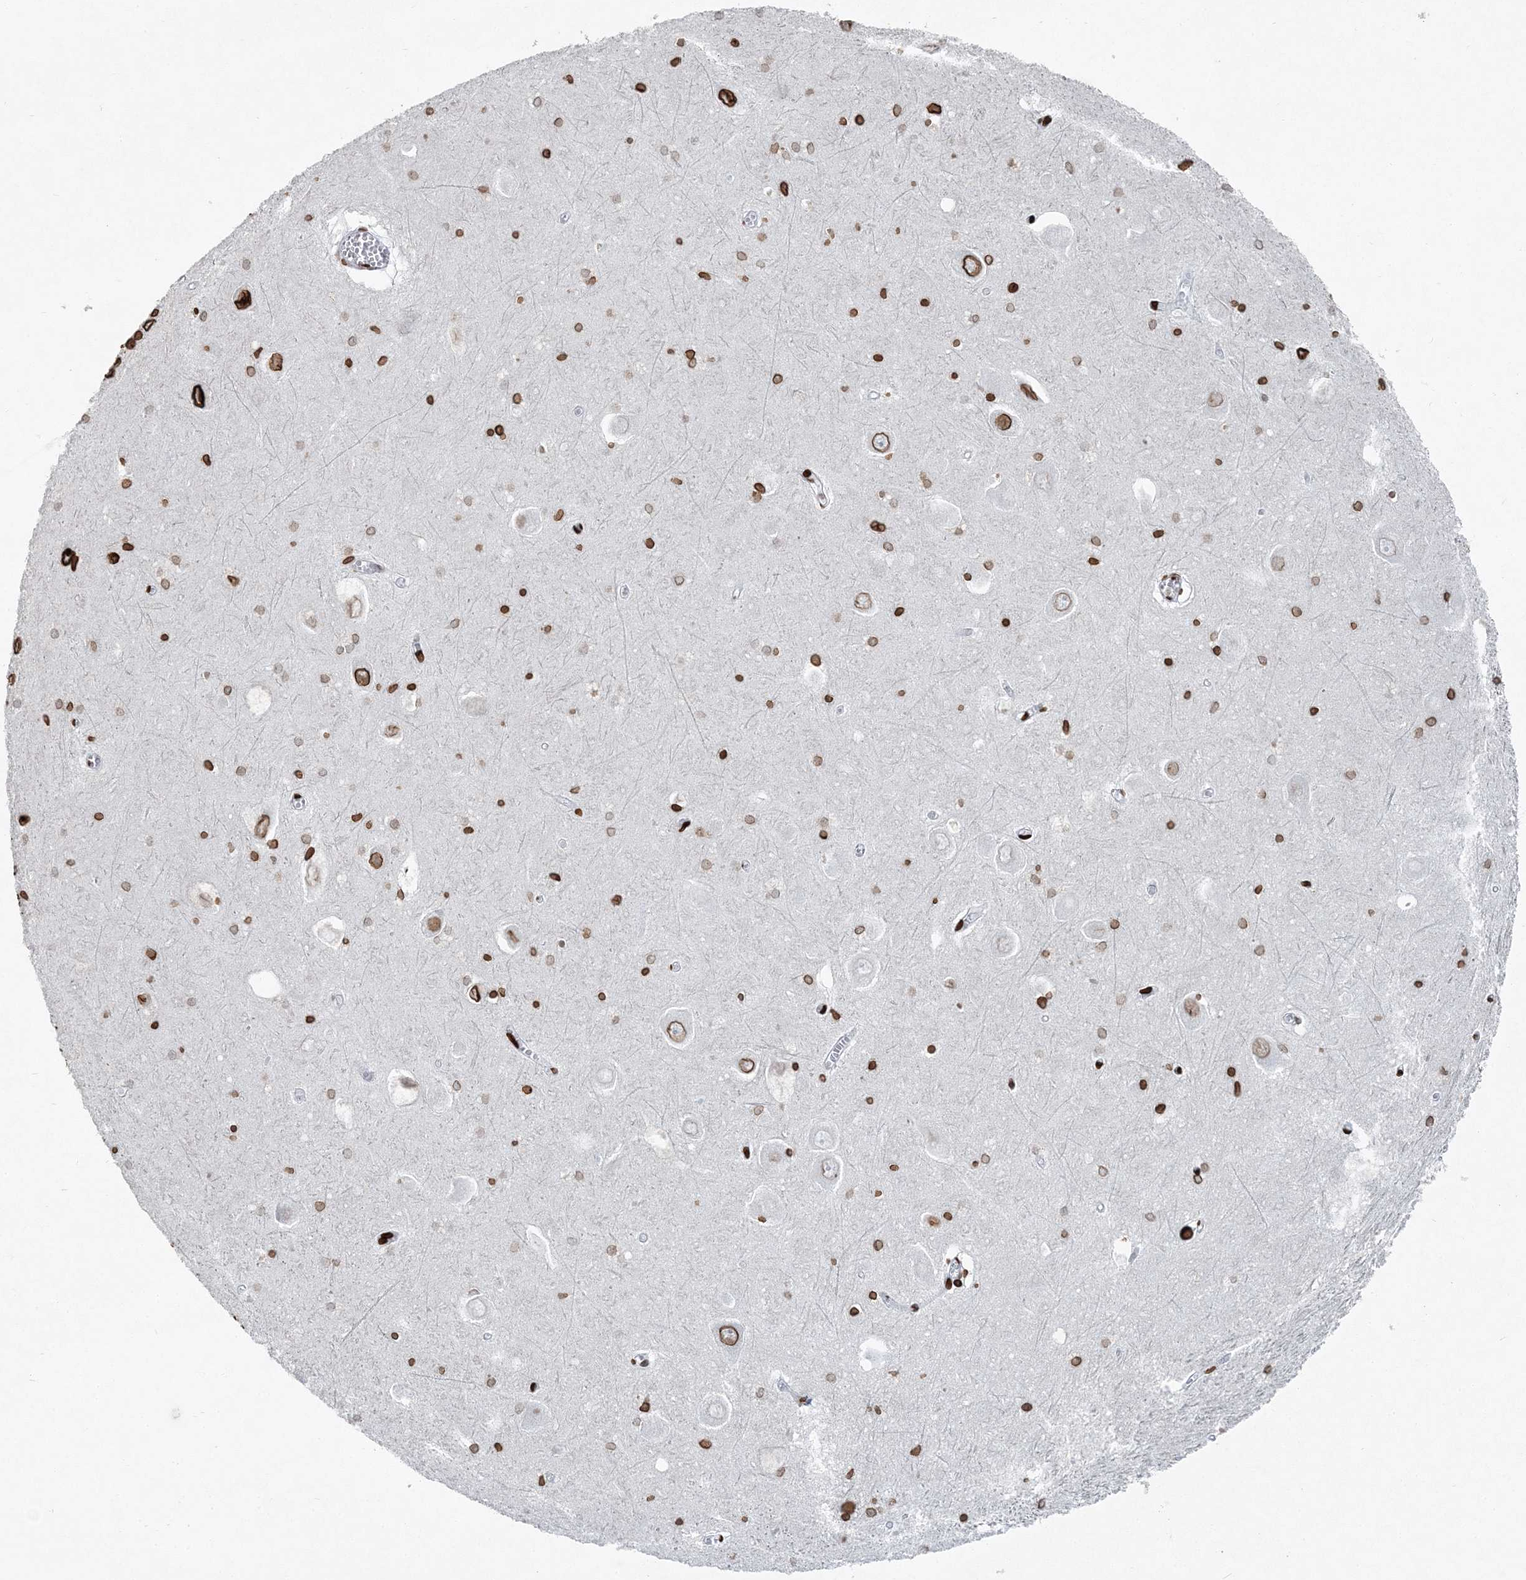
{"staining": {"intensity": "moderate", "quantity": ">75%", "location": "cytoplasmic/membranous,nuclear"}, "tissue": "hippocampus", "cell_type": "Glial cells", "image_type": "normal", "snomed": [{"axis": "morphology", "description": "Normal tissue, NOS"}, {"axis": "topography", "description": "Hippocampus"}], "caption": "Protein analysis of normal hippocampus exhibits moderate cytoplasmic/membranous,nuclear staining in about >75% of glial cells.", "gene": "GJD4", "patient": {"sex": "male", "age": 70}}